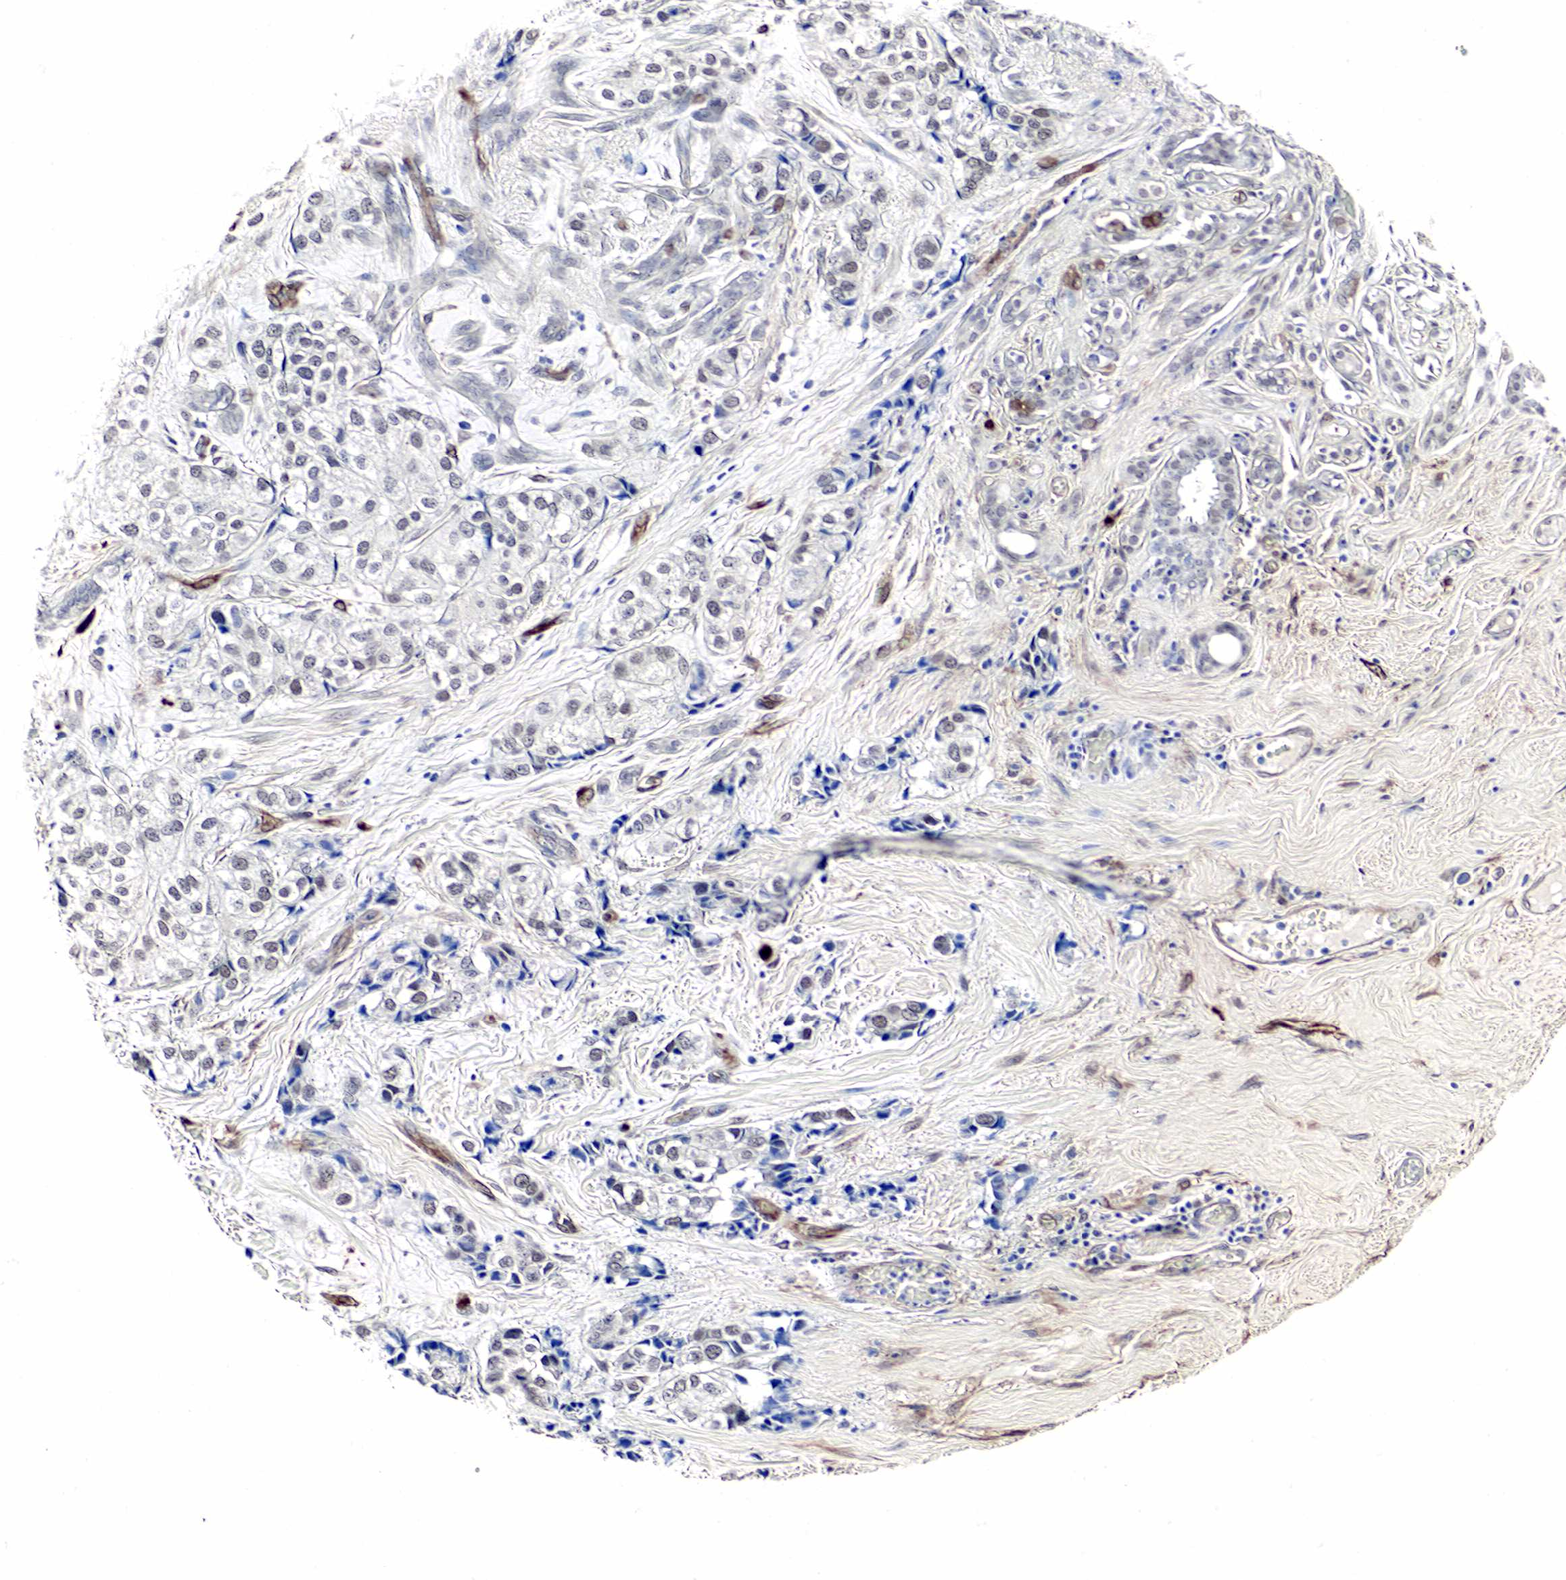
{"staining": {"intensity": "weak", "quantity": "<25%", "location": "nuclear"}, "tissue": "breast cancer", "cell_type": "Tumor cells", "image_type": "cancer", "snomed": [{"axis": "morphology", "description": "Duct carcinoma"}, {"axis": "topography", "description": "Breast"}], "caption": "Human breast invasive ductal carcinoma stained for a protein using immunohistochemistry demonstrates no expression in tumor cells.", "gene": "SPIN1", "patient": {"sex": "female", "age": 68}}